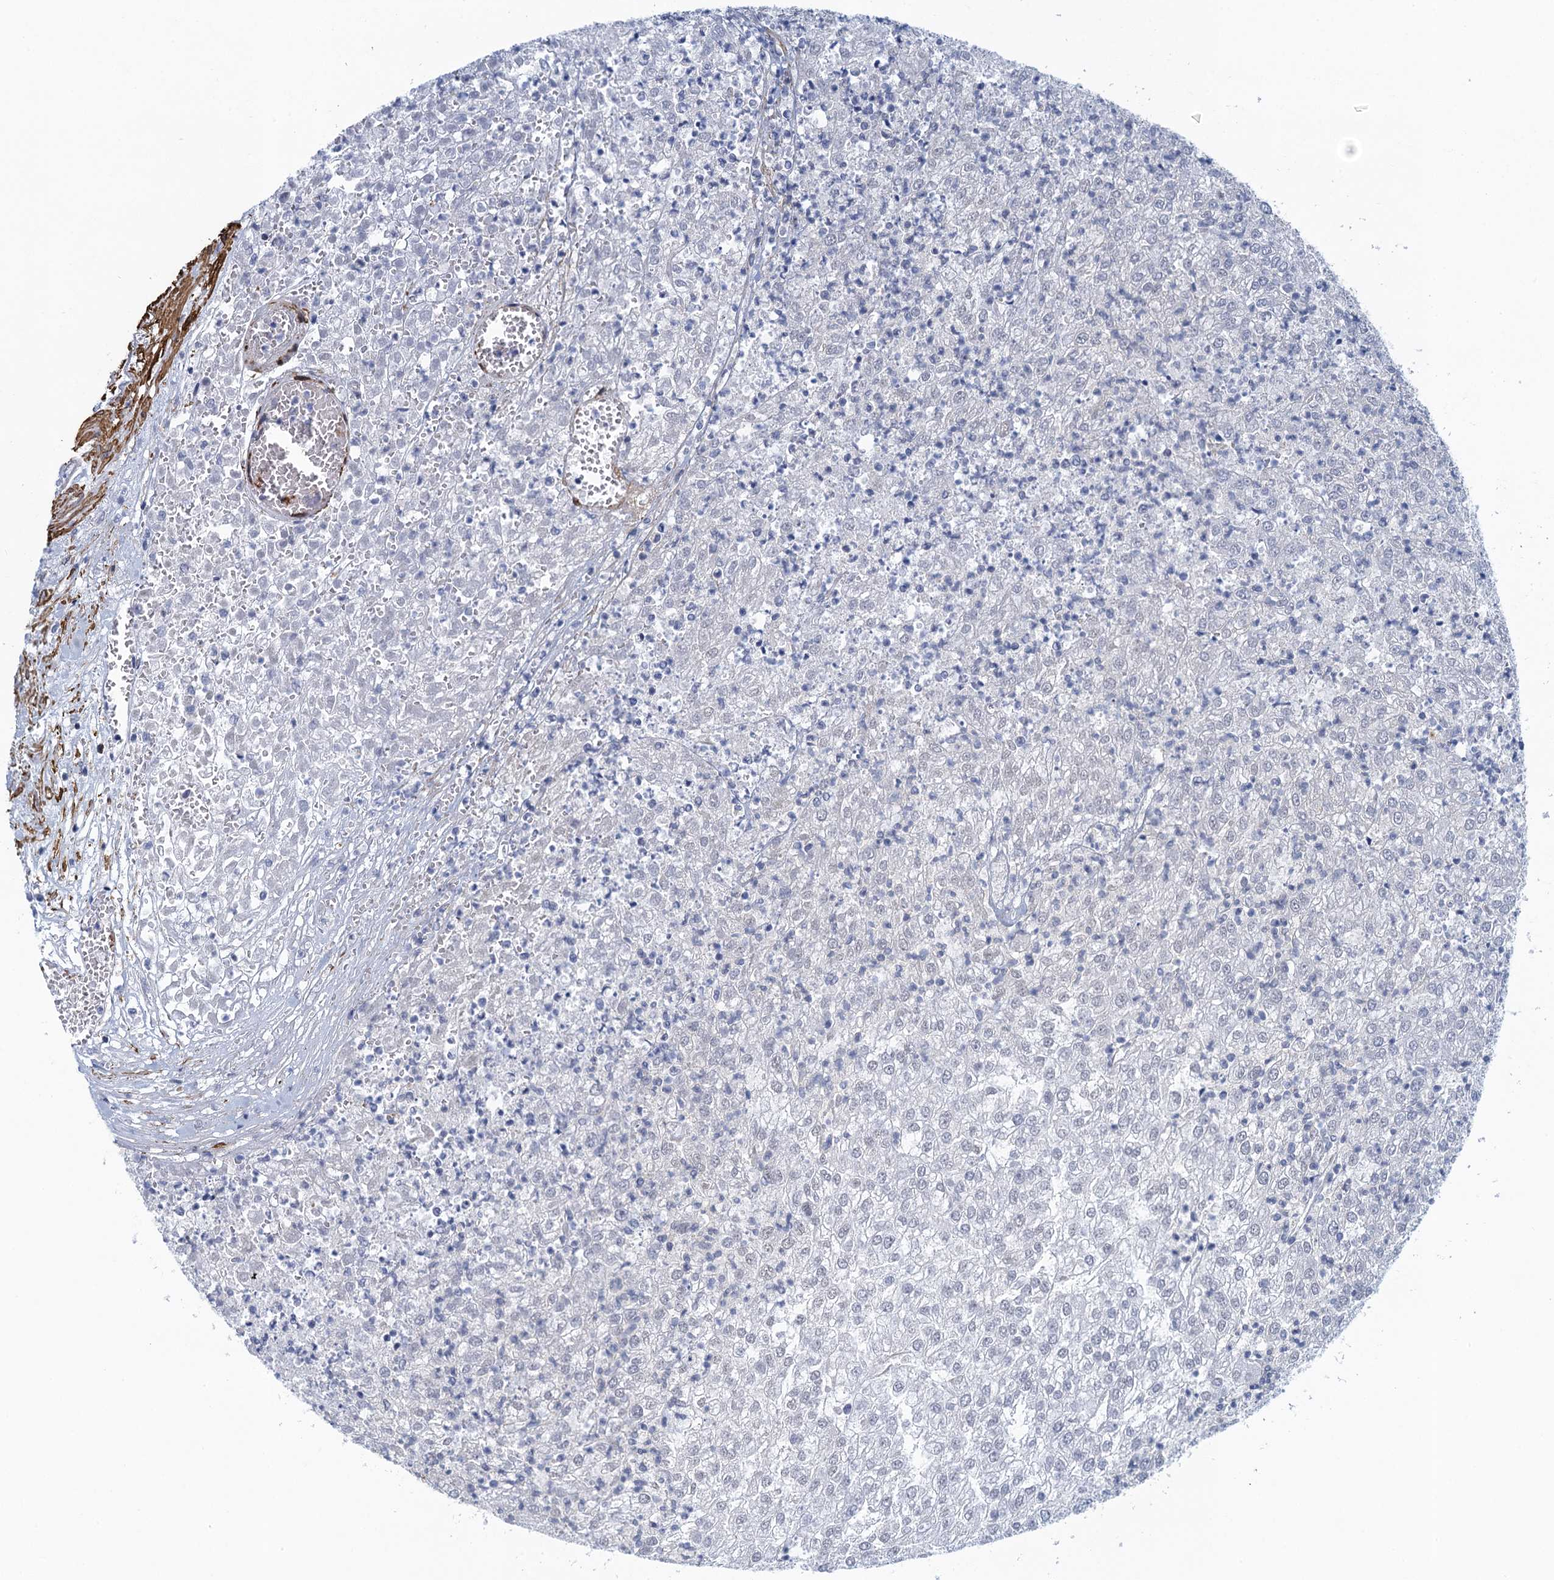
{"staining": {"intensity": "negative", "quantity": "none", "location": "none"}, "tissue": "renal cancer", "cell_type": "Tumor cells", "image_type": "cancer", "snomed": [{"axis": "morphology", "description": "Adenocarcinoma, NOS"}, {"axis": "topography", "description": "Kidney"}], "caption": "Renal adenocarcinoma was stained to show a protein in brown. There is no significant staining in tumor cells.", "gene": "ALG2", "patient": {"sex": "female", "age": 54}}